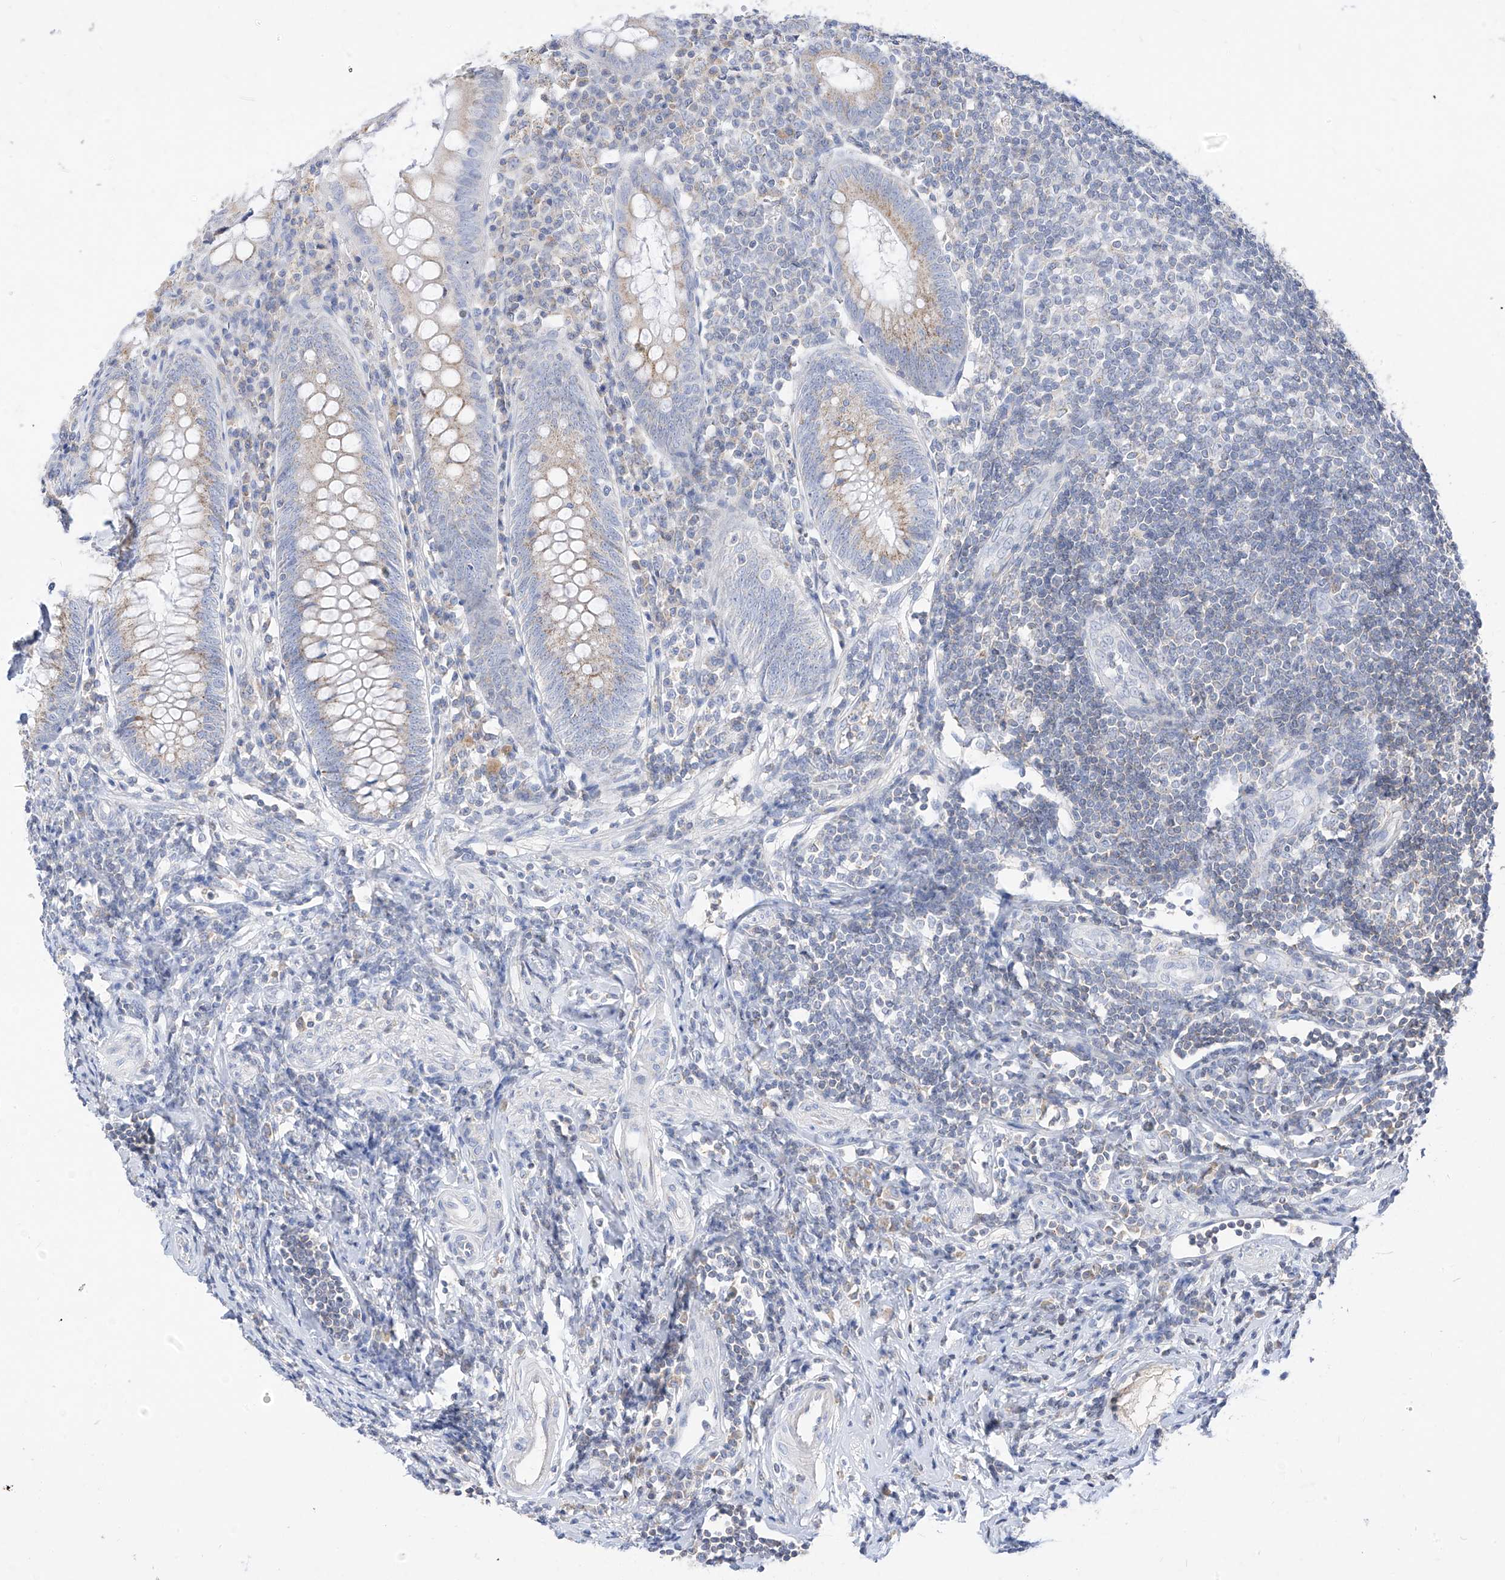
{"staining": {"intensity": "moderate", "quantity": ">75%", "location": "cytoplasmic/membranous"}, "tissue": "appendix", "cell_type": "Glandular cells", "image_type": "normal", "snomed": [{"axis": "morphology", "description": "Normal tissue, NOS"}, {"axis": "topography", "description": "Appendix"}], "caption": "Brown immunohistochemical staining in benign human appendix reveals moderate cytoplasmic/membranous positivity in about >75% of glandular cells. Nuclei are stained in blue.", "gene": "RASA2", "patient": {"sex": "female", "age": 54}}